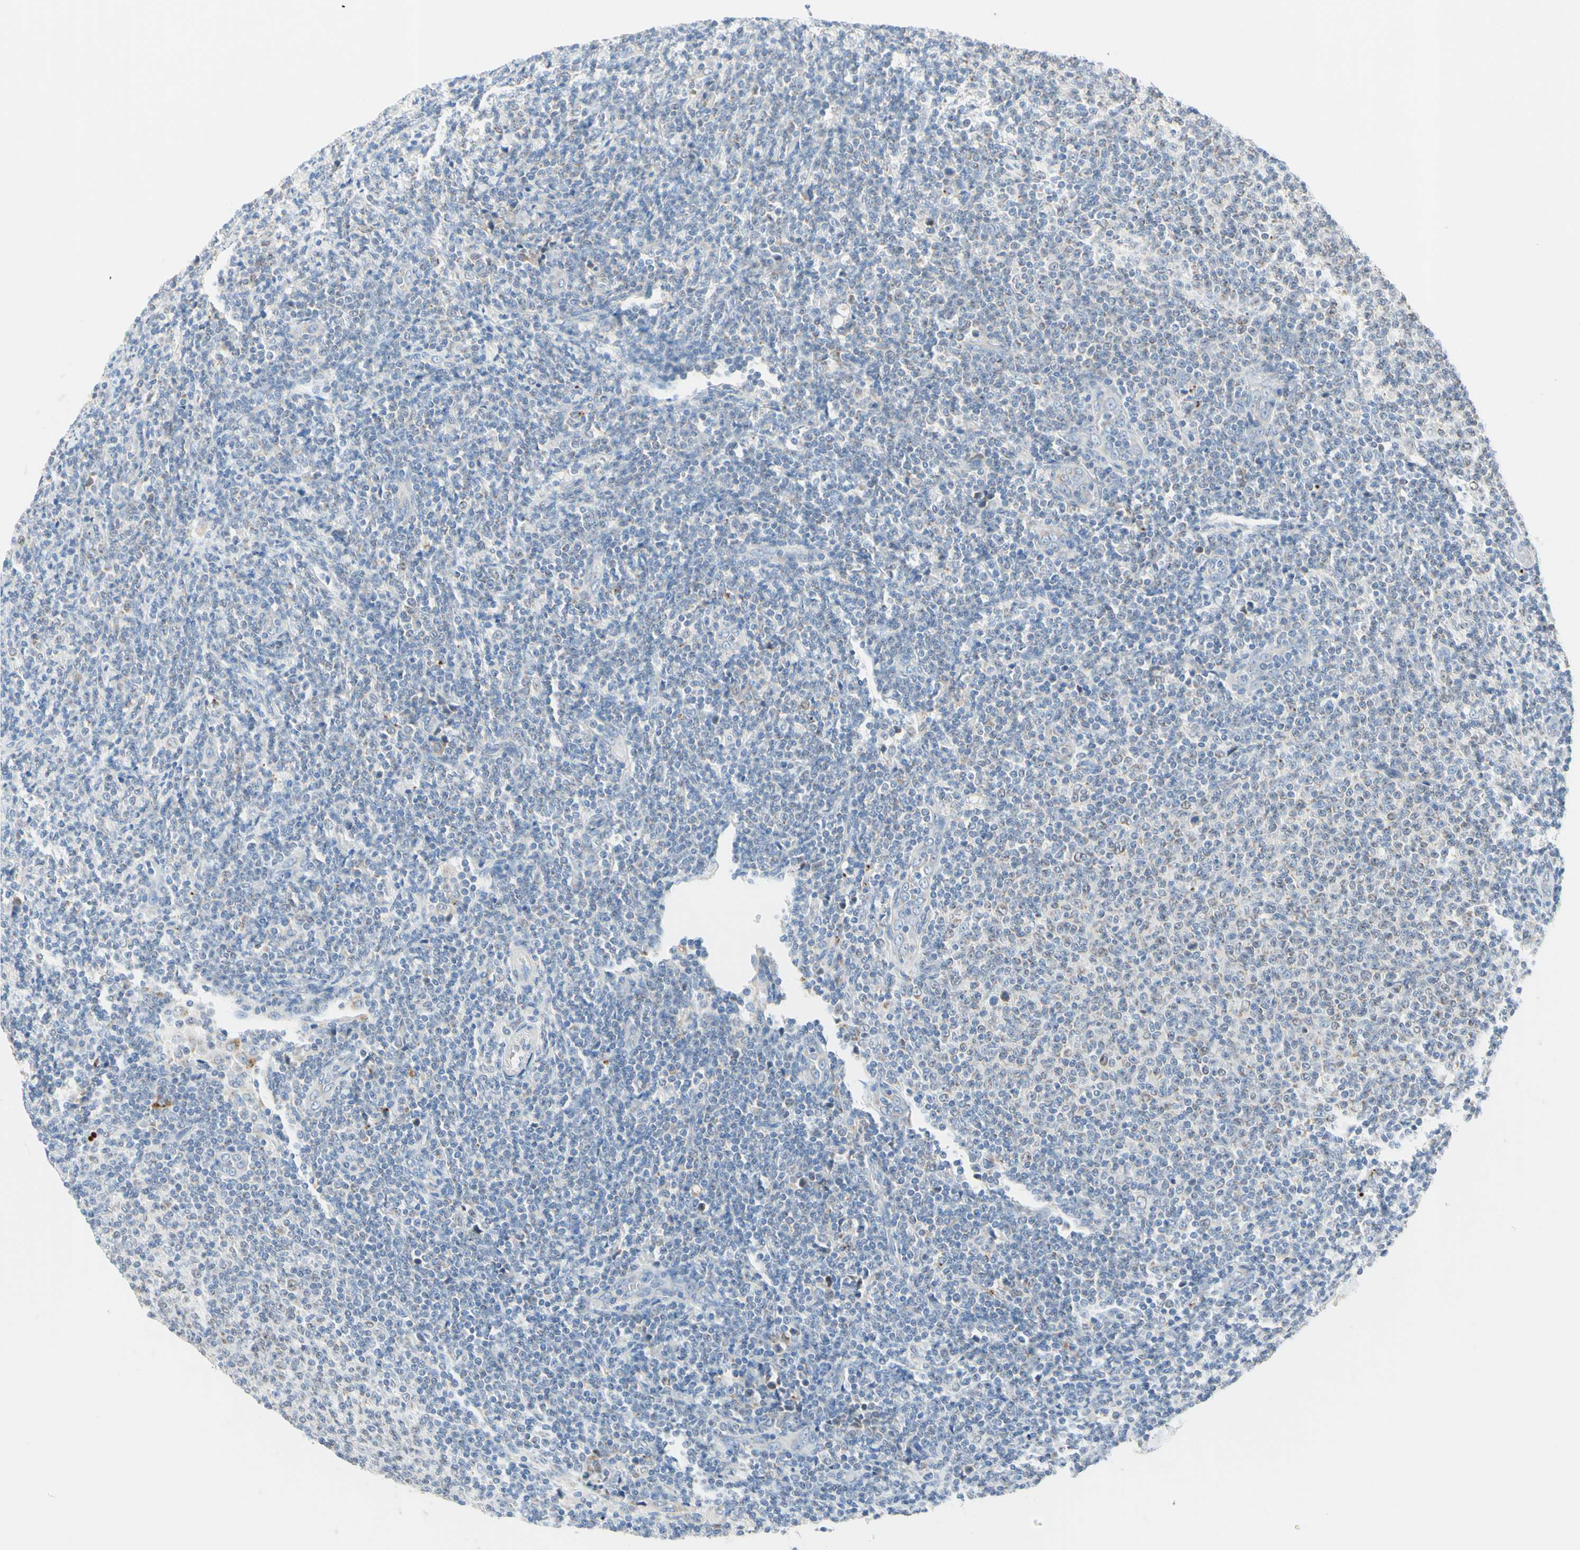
{"staining": {"intensity": "negative", "quantity": "none", "location": "none"}, "tissue": "lymphoma", "cell_type": "Tumor cells", "image_type": "cancer", "snomed": [{"axis": "morphology", "description": "Malignant lymphoma, non-Hodgkin's type, Low grade"}, {"axis": "topography", "description": "Lymph node"}], "caption": "IHC photomicrograph of human lymphoma stained for a protein (brown), which exhibits no staining in tumor cells.", "gene": "MFF", "patient": {"sex": "male", "age": 66}}